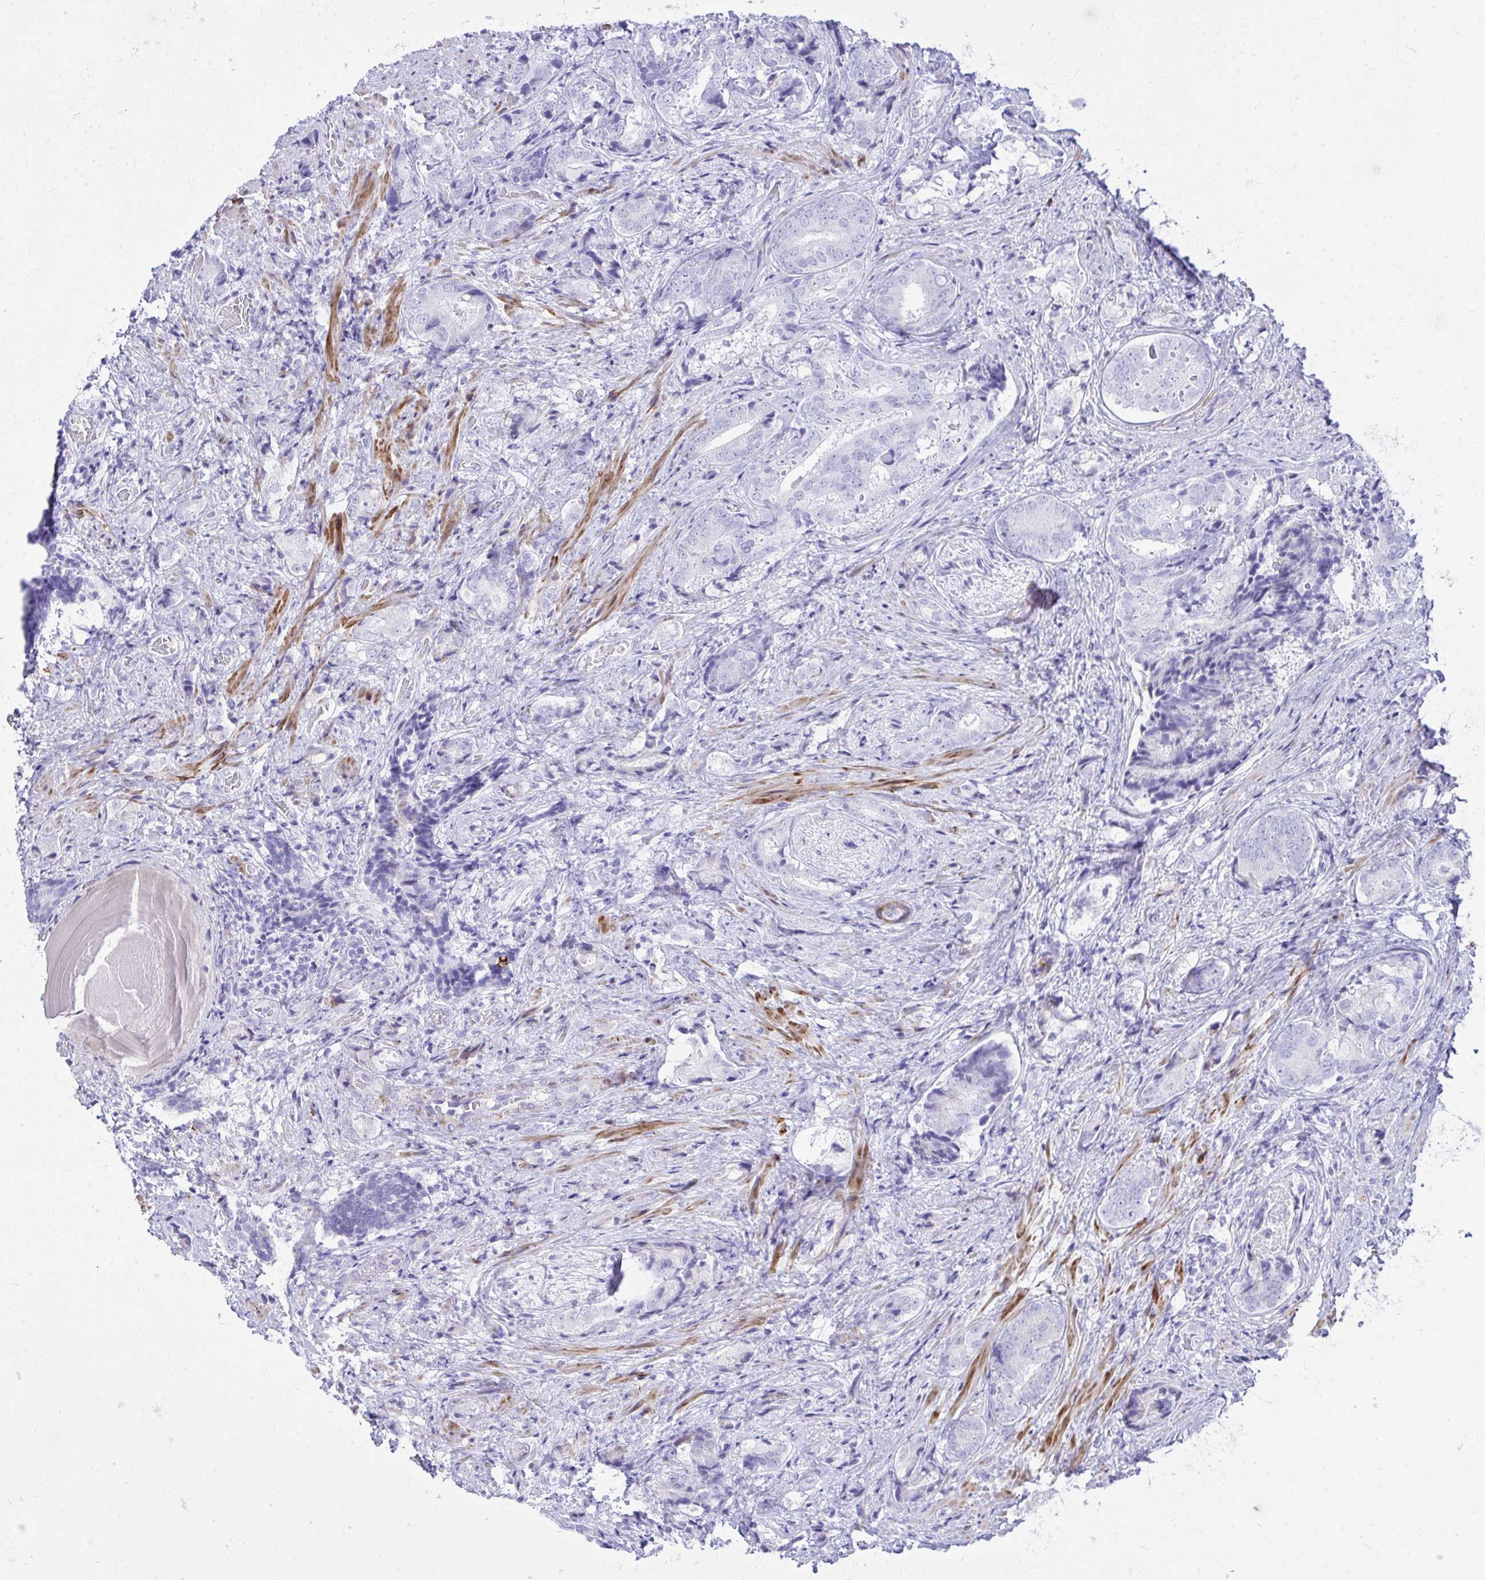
{"staining": {"intensity": "negative", "quantity": "none", "location": "none"}, "tissue": "prostate cancer", "cell_type": "Tumor cells", "image_type": "cancer", "snomed": [{"axis": "morphology", "description": "Adenocarcinoma, High grade"}, {"axis": "topography", "description": "Prostate"}], "caption": "Immunohistochemistry (IHC) histopathology image of neoplastic tissue: prostate cancer (high-grade adenocarcinoma) stained with DAB (3,3'-diaminobenzidine) demonstrates no significant protein positivity in tumor cells.", "gene": "ANKDD1B", "patient": {"sex": "male", "age": 62}}